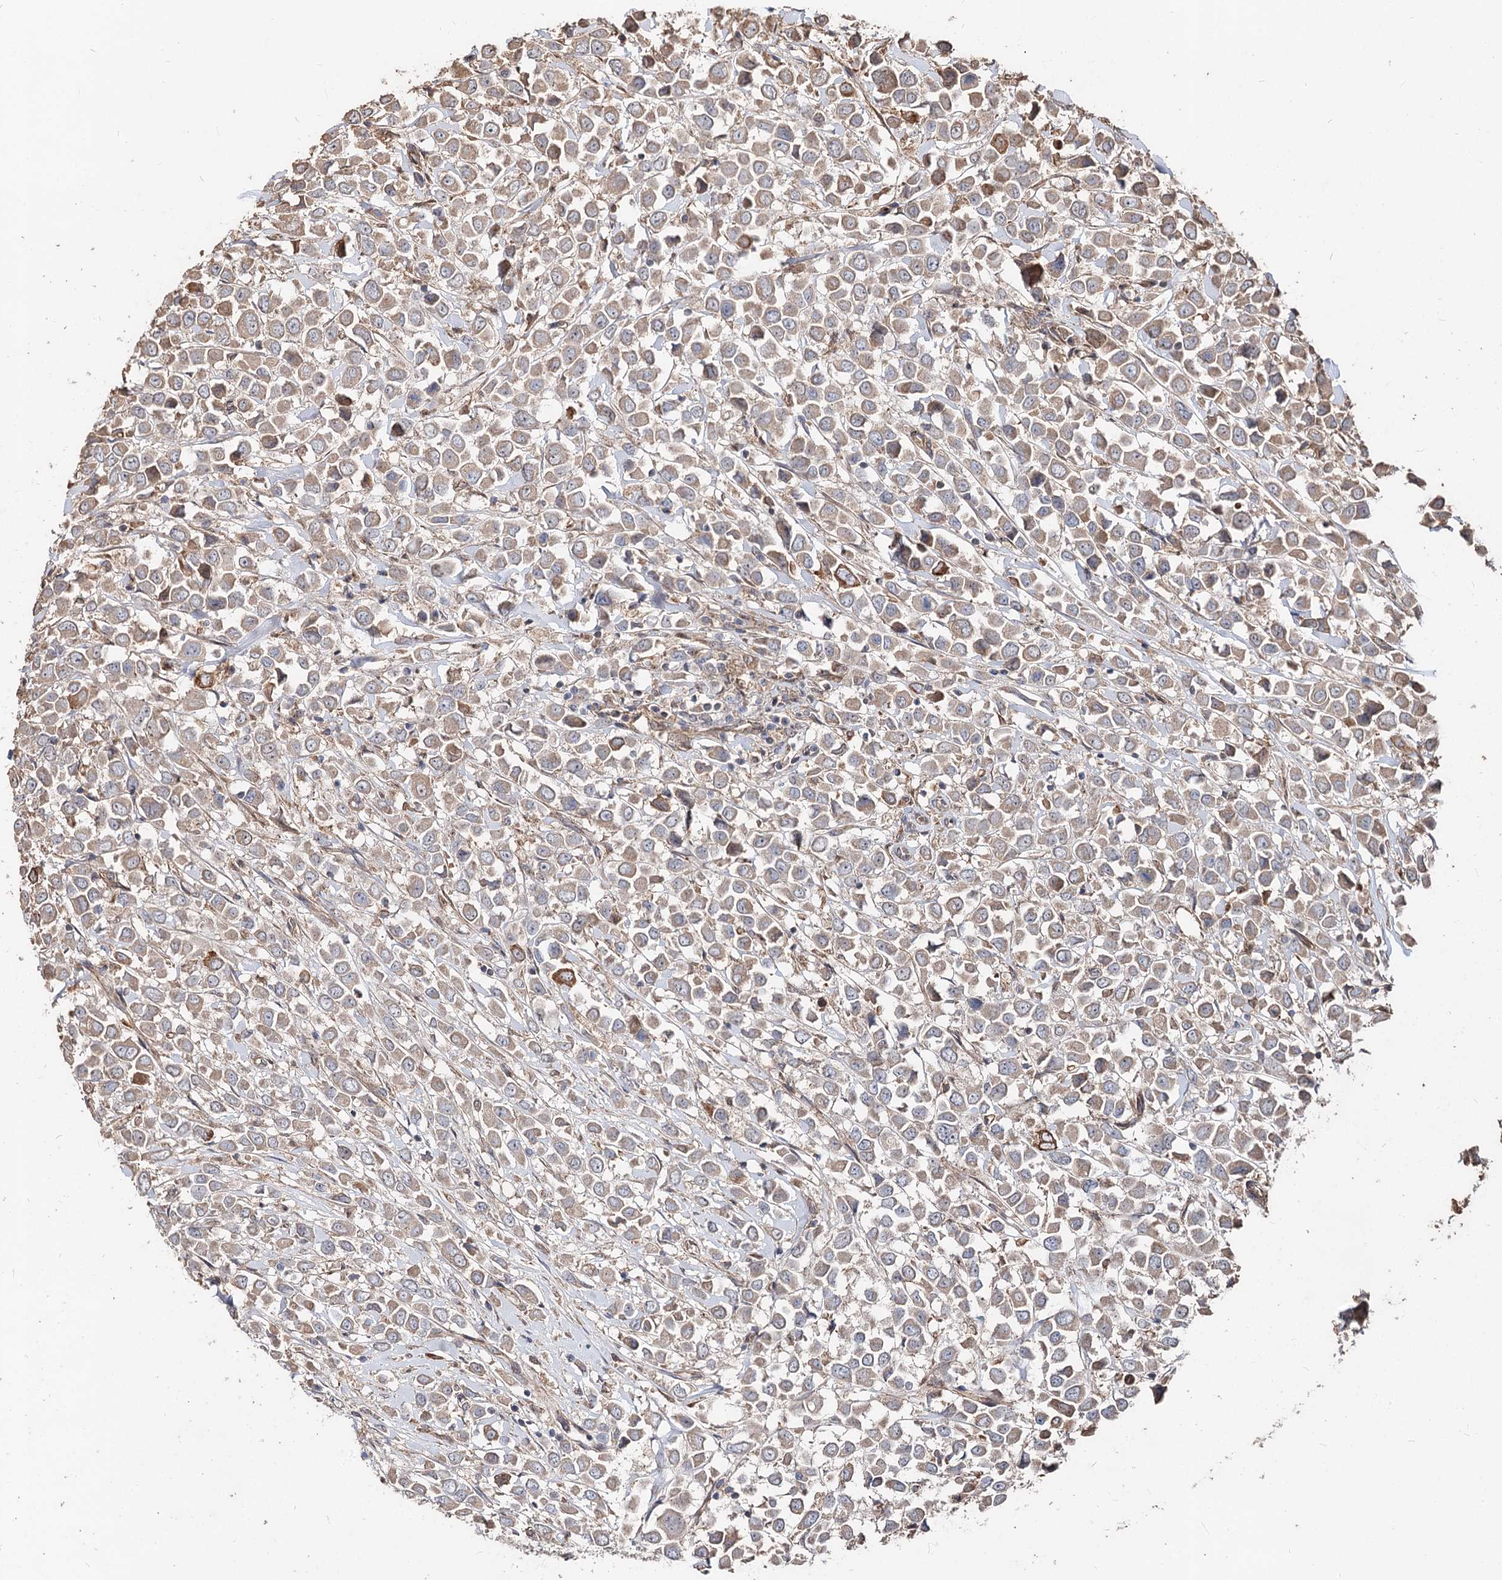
{"staining": {"intensity": "weak", "quantity": "<25%", "location": "cytoplasmic/membranous"}, "tissue": "breast cancer", "cell_type": "Tumor cells", "image_type": "cancer", "snomed": [{"axis": "morphology", "description": "Duct carcinoma"}, {"axis": "topography", "description": "Breast"}], "caption": "Tumor cells show no significant protein staining in breast cancer (infiltrating ductal carcinoma).", "gene": "SPART", "patient": {"sex": "female", "age": 61}}